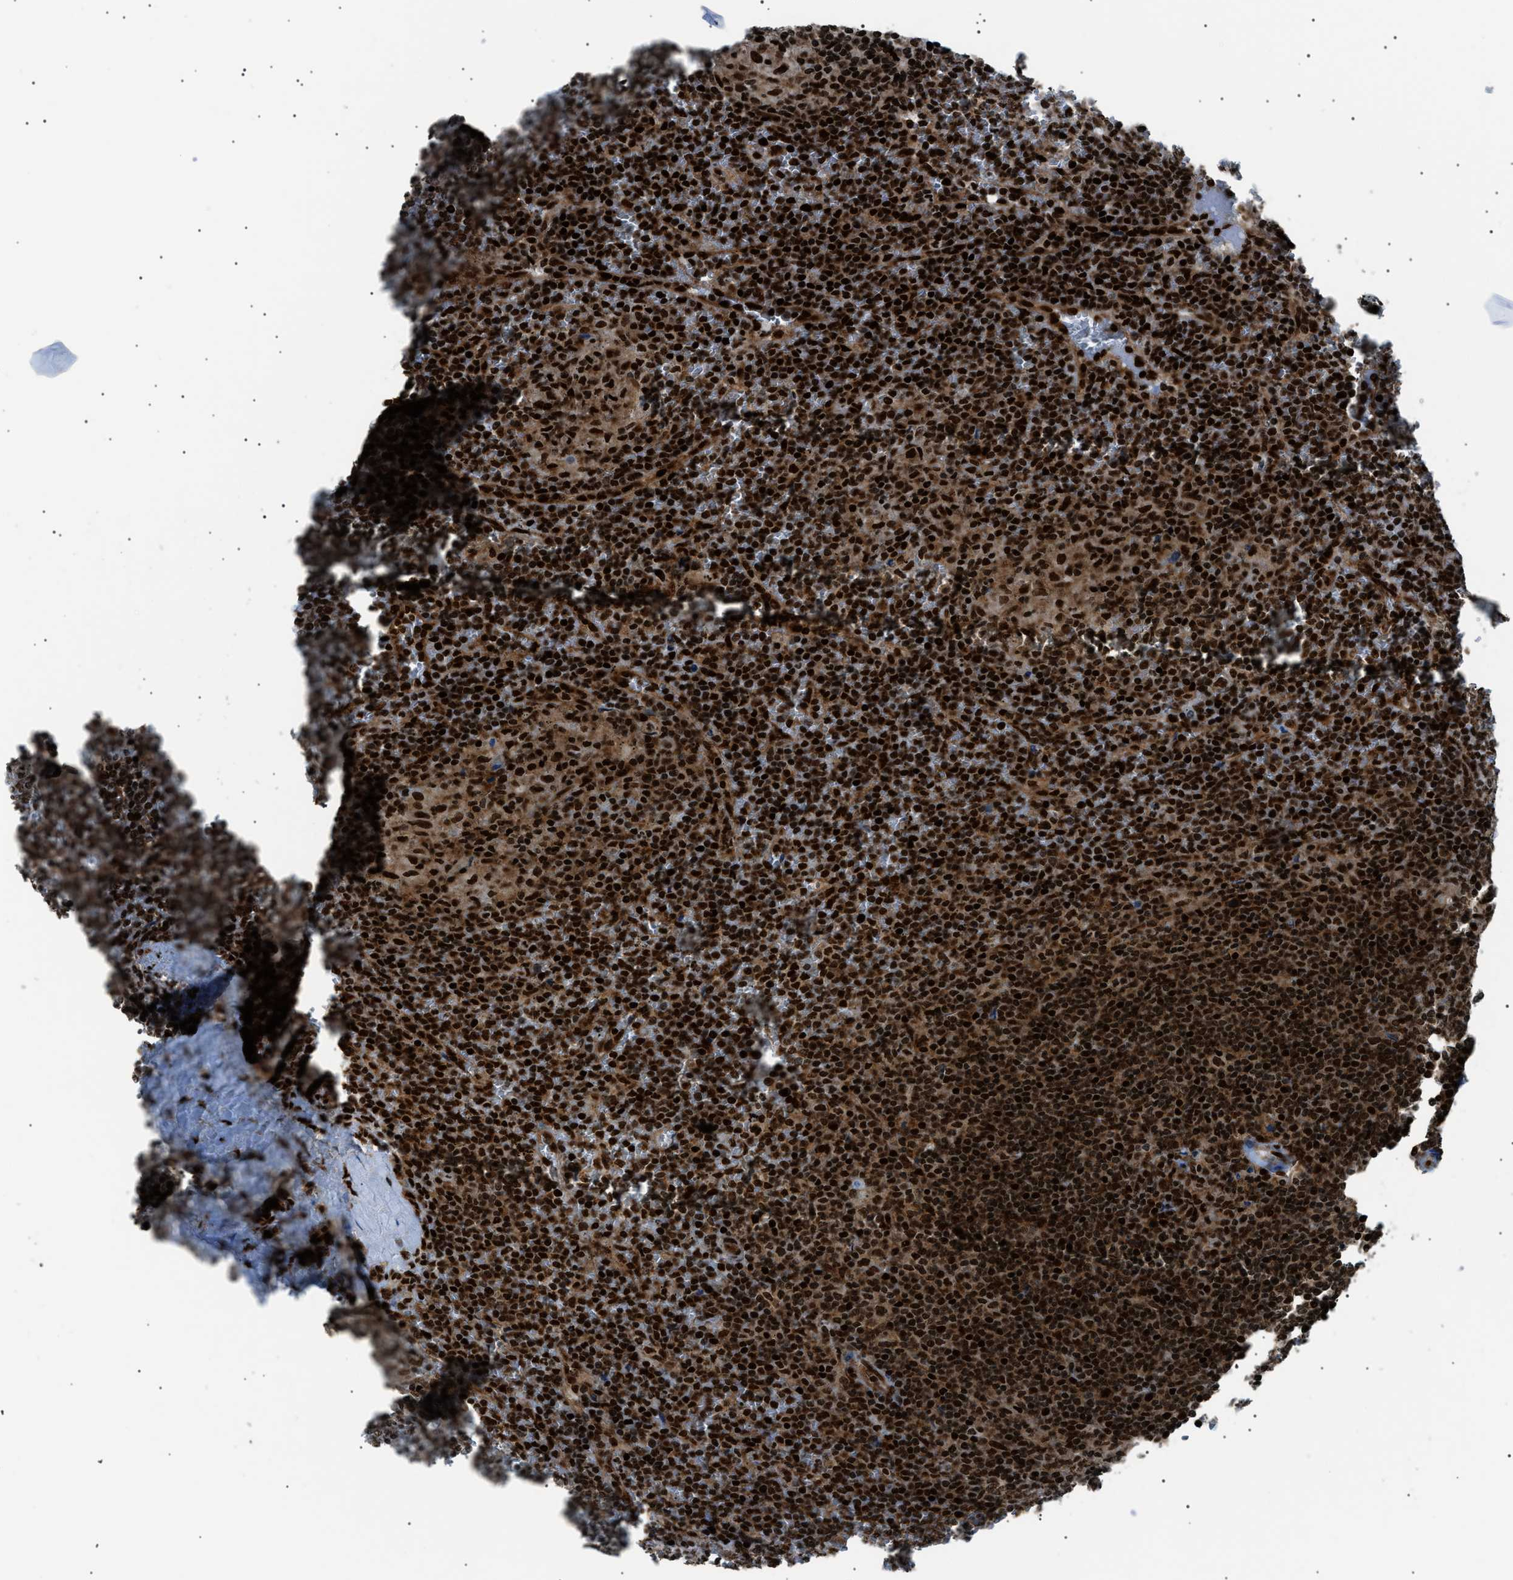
{"staining": {"intensity": "strong", "quantity": ">75%", "location": "nuclear"}, "tissue": "lymphoma", "cell_type": "Tumor cells", "image_type": "cancer", "snomed": [{"axis": "morphology", "description": "Malignant lymphoma, non-Hodgkin's type, Low grade"}, {"axis": "topography", "description": "Spleen"}], "caption": "This photomicrograph demonstrates immunohistochemistry (IHC) staining of human lymphoma, with high strong nuclear positivity in about >75% of tumor cells.", "gene": "HNRNPK", "patient": {"sex": "female", "age": 19}}